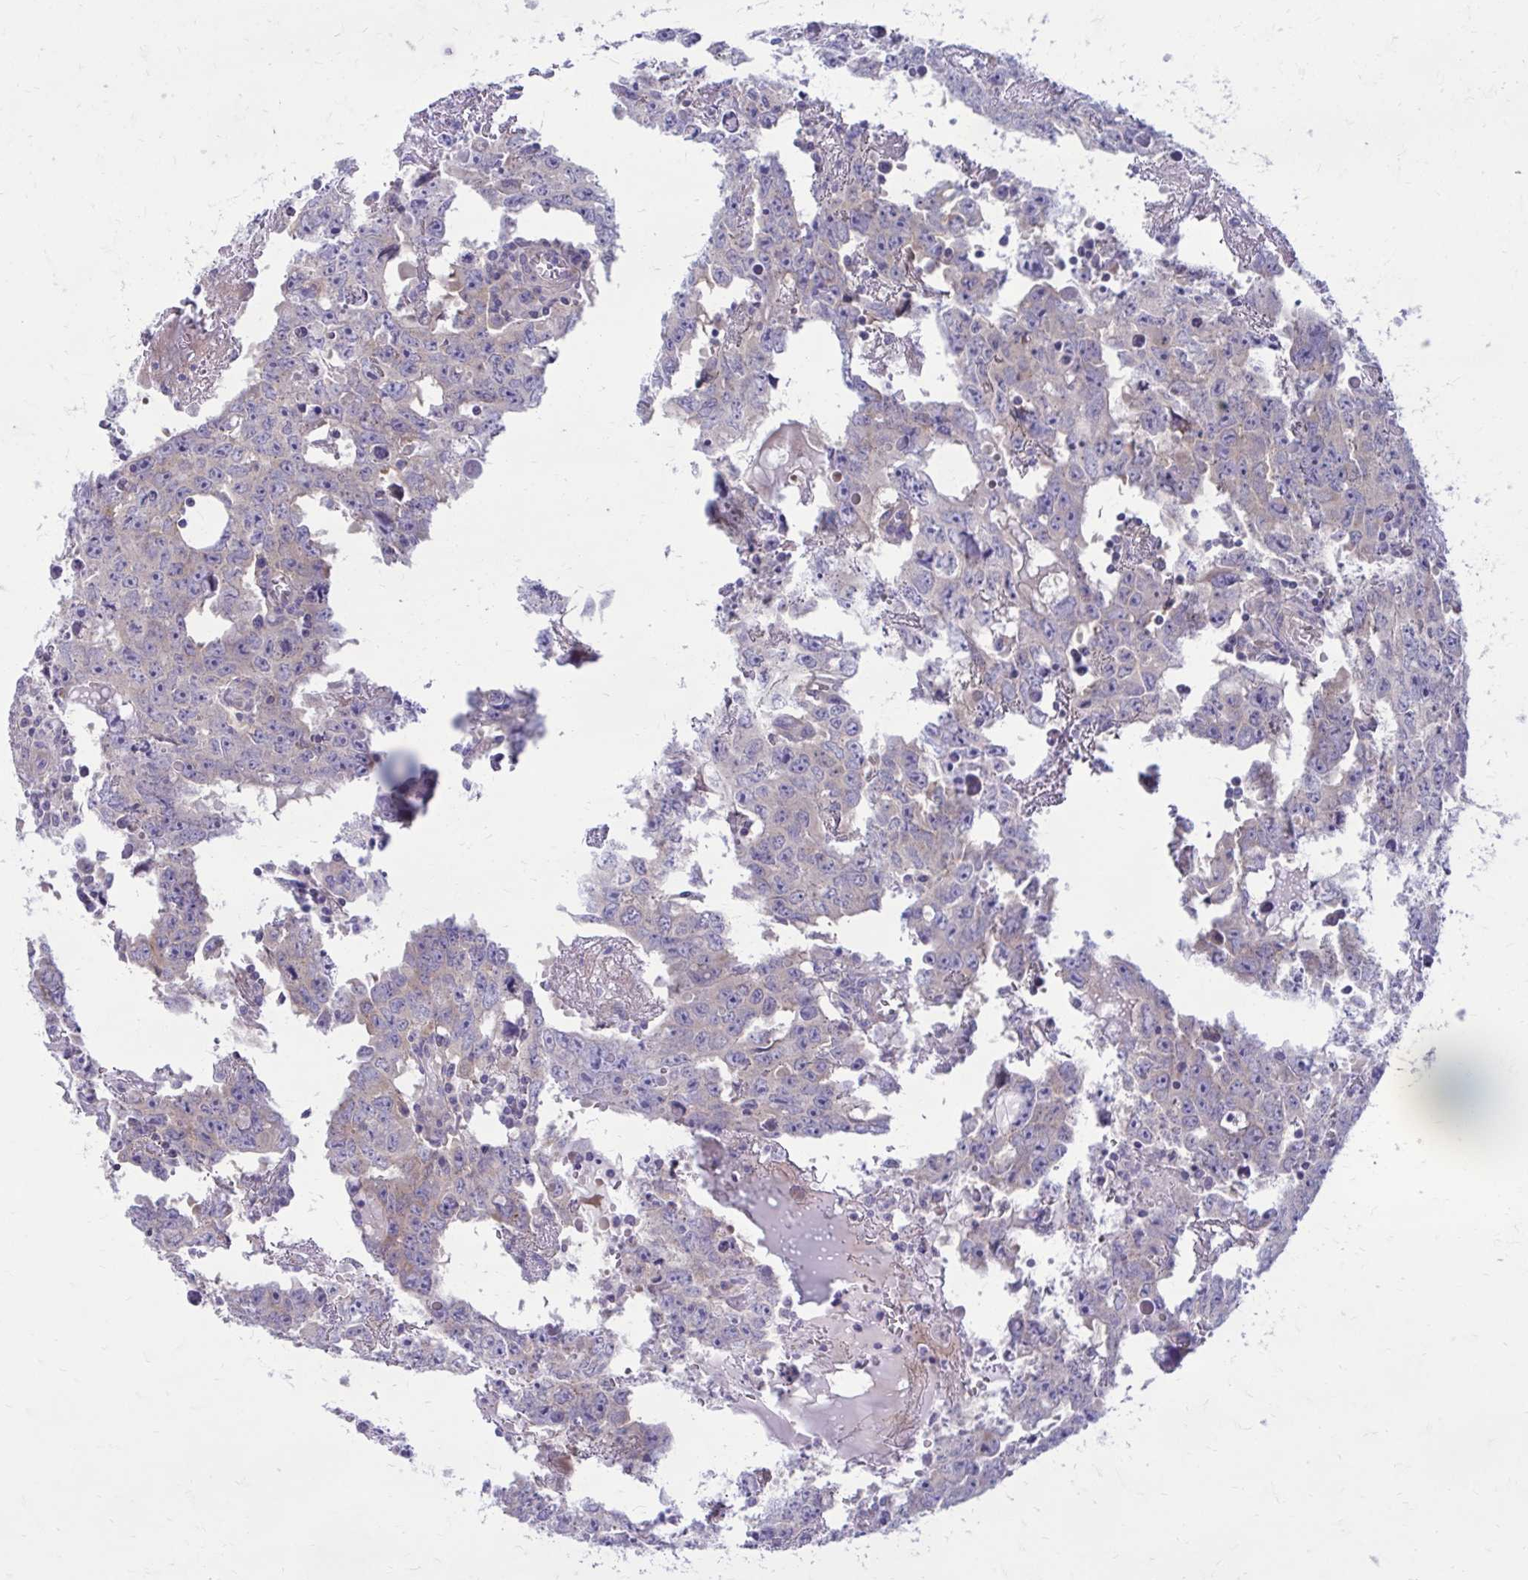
{"staining": {"intensity": "moderate", "quantity": "<25%", "location": "cytoplasmic/membranous"}, "tissue": "testis cancer", "cell_type": "Tumor cells", "image_type": "cancer", "snomed": [{"axis": "morphology", "description": "Carcinoma, Embryonal, NOS"}, {"axis": "topography", "description": "Testis"}], "caption": "Immunohistochemistry (IHC) photomicrograph of human testis cancer stained for a protein (brown), which shows low levels of moderate cytoplasmic/membranous expression in about <25% of tumor cells.", "gene": "GIGYF2", "patient": {"sex": "male", "age": 22}}